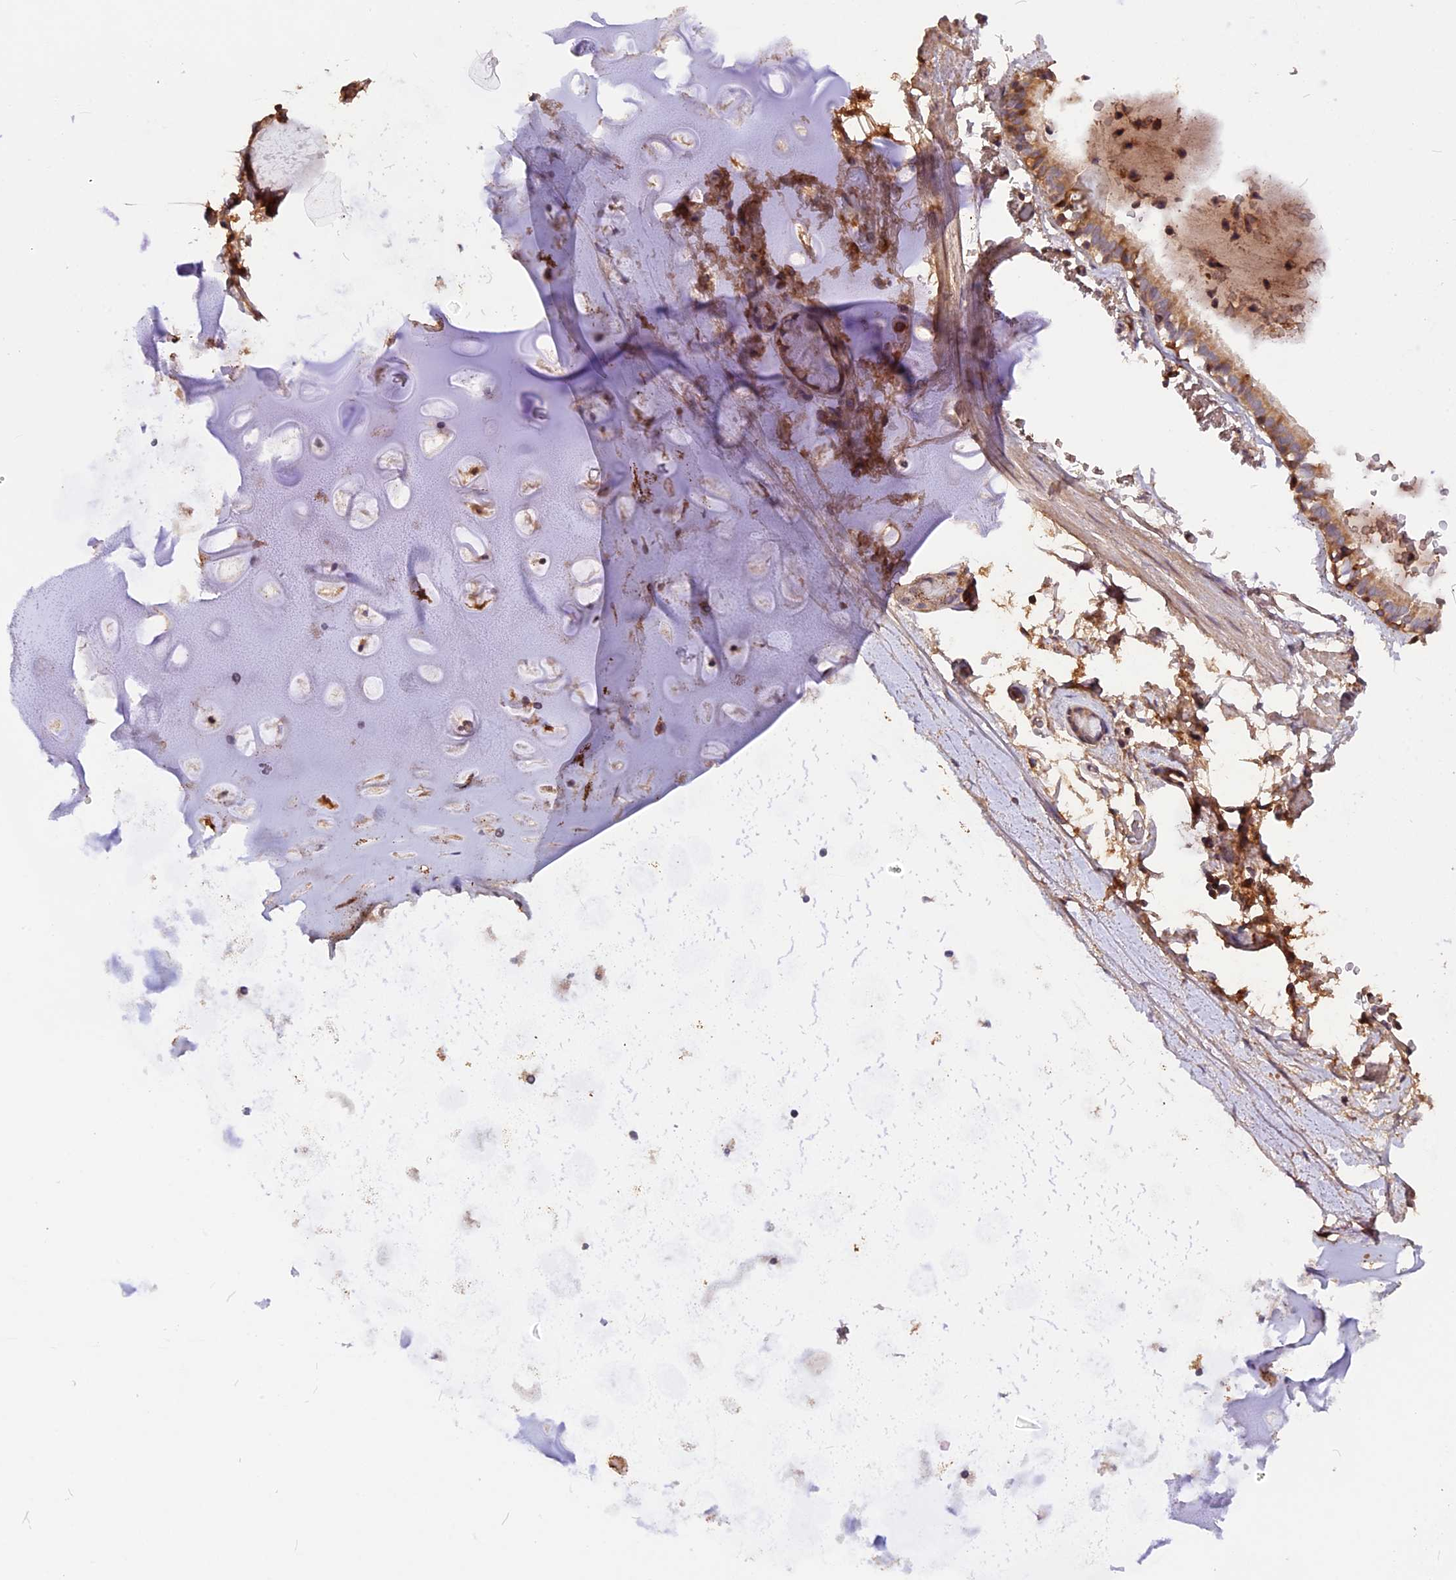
{"staining": {"intensity": "weak", "quantity": ">75%", "location": "cytoplasmic/membranous"}, "tissue": "adipose tissue", "cell_type": "Adipocytes", "image_type": "normal", "snomed": [{"axis": "morphology", "description": "Normal tissue, NOS"}, {"axis": "topography", "description": "Lymph node"}, {"axis": "topography", "description": "Bronchus"}], "caption": "Adipocytes show low levels of weak cytoplasmic/membranous expression in about >75% of cells in benign adipose tissue. (Brightfield microscopy of DAB IHC at high magnification).", "gene": "MARK4", "patient": {"sex": "male", "age": 63}}